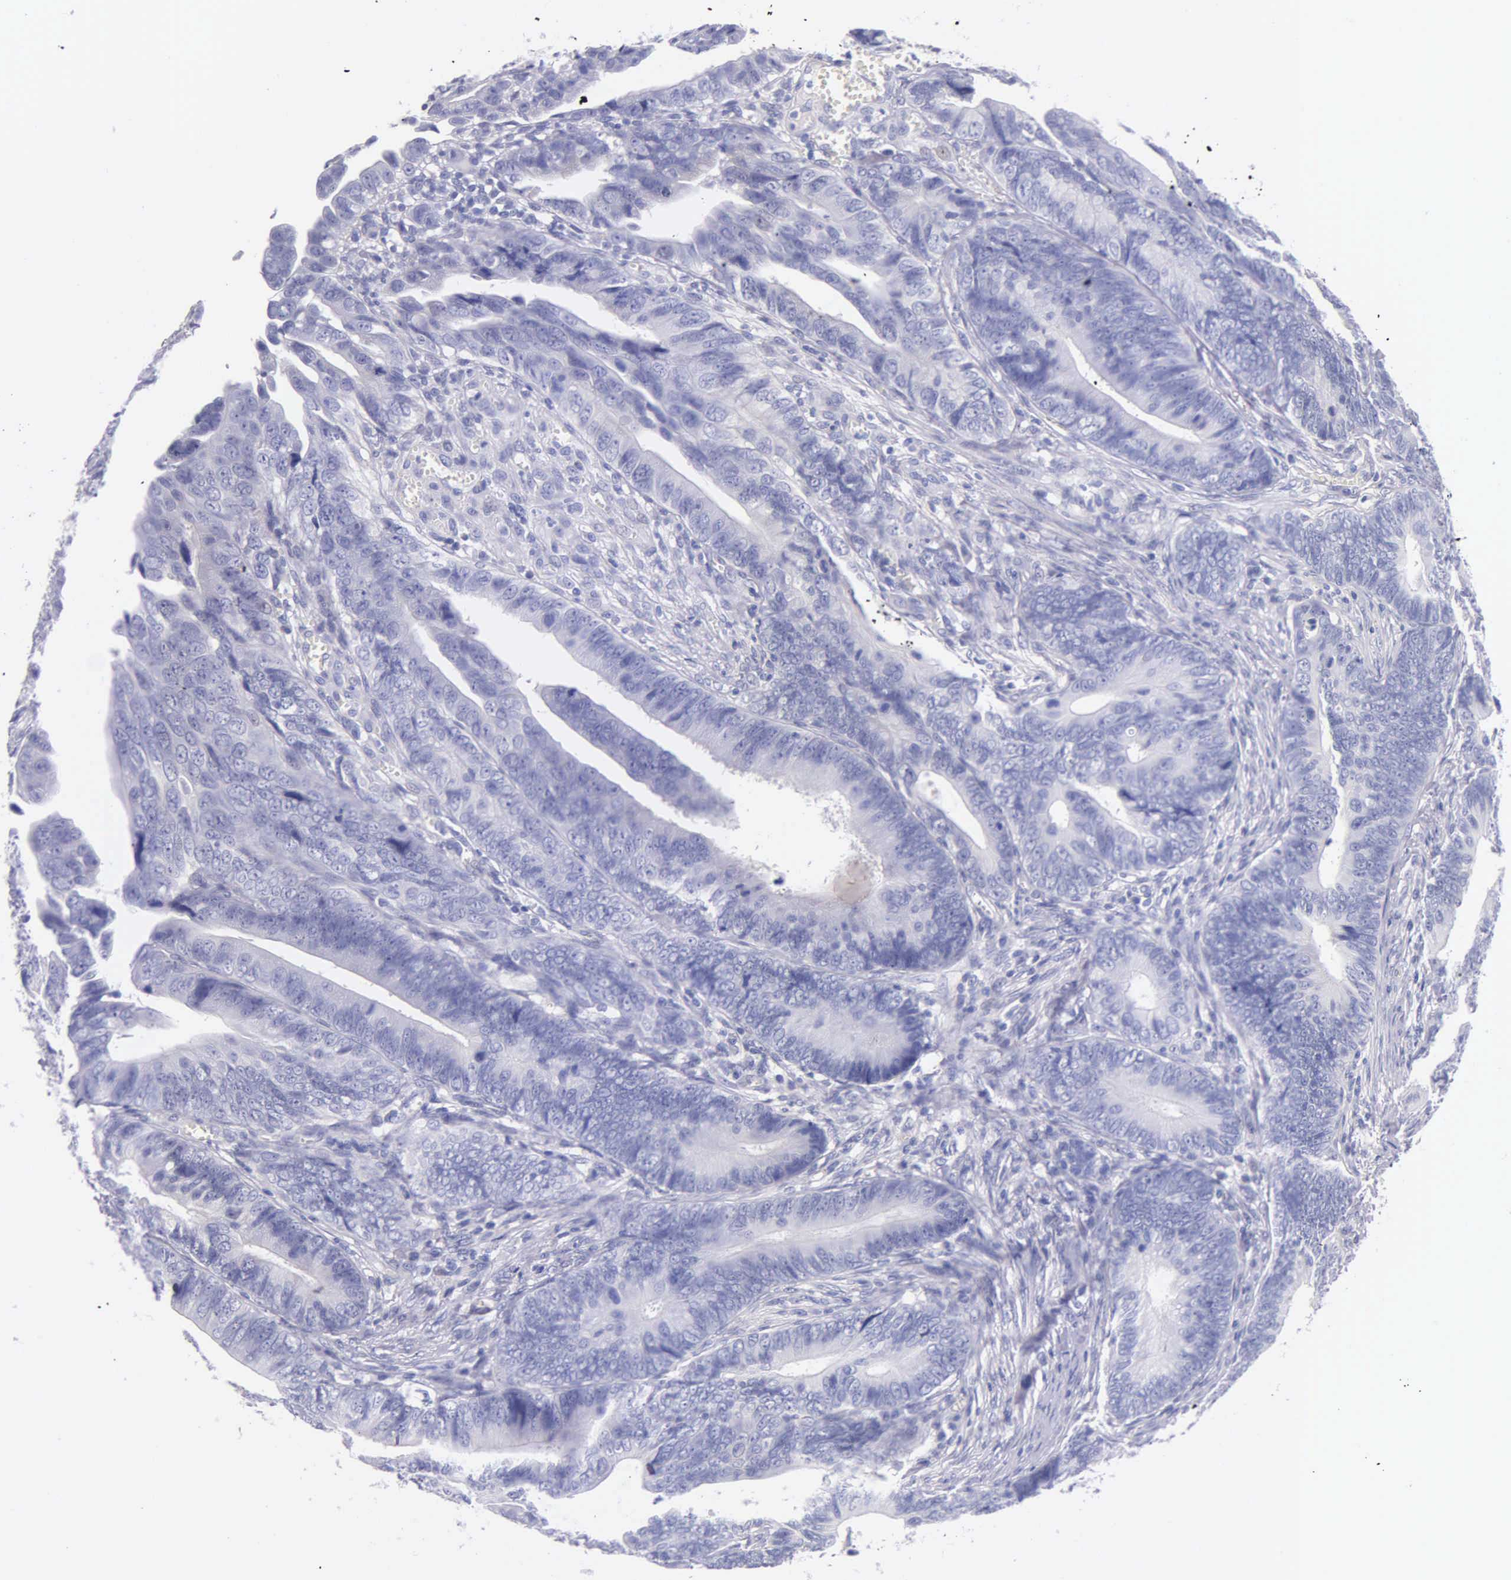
{"staining": {"intensity": "negative", "quantity": "none", "location": "none"}, "tissue": "colorectal cancer", "cell_type": "Tumor cells", "image_type": "cancer", "snomed": [{"axis": "morphology", "description": "Adenocarcinoma, NOS"}, {"axis": "topography", "description": "Colon"}], "caption": "Tumor cells are negative for brown protein staining in colorectal cancer.", "gene": "GSTT2", "patient": {"sex": "female", "age": 78}}